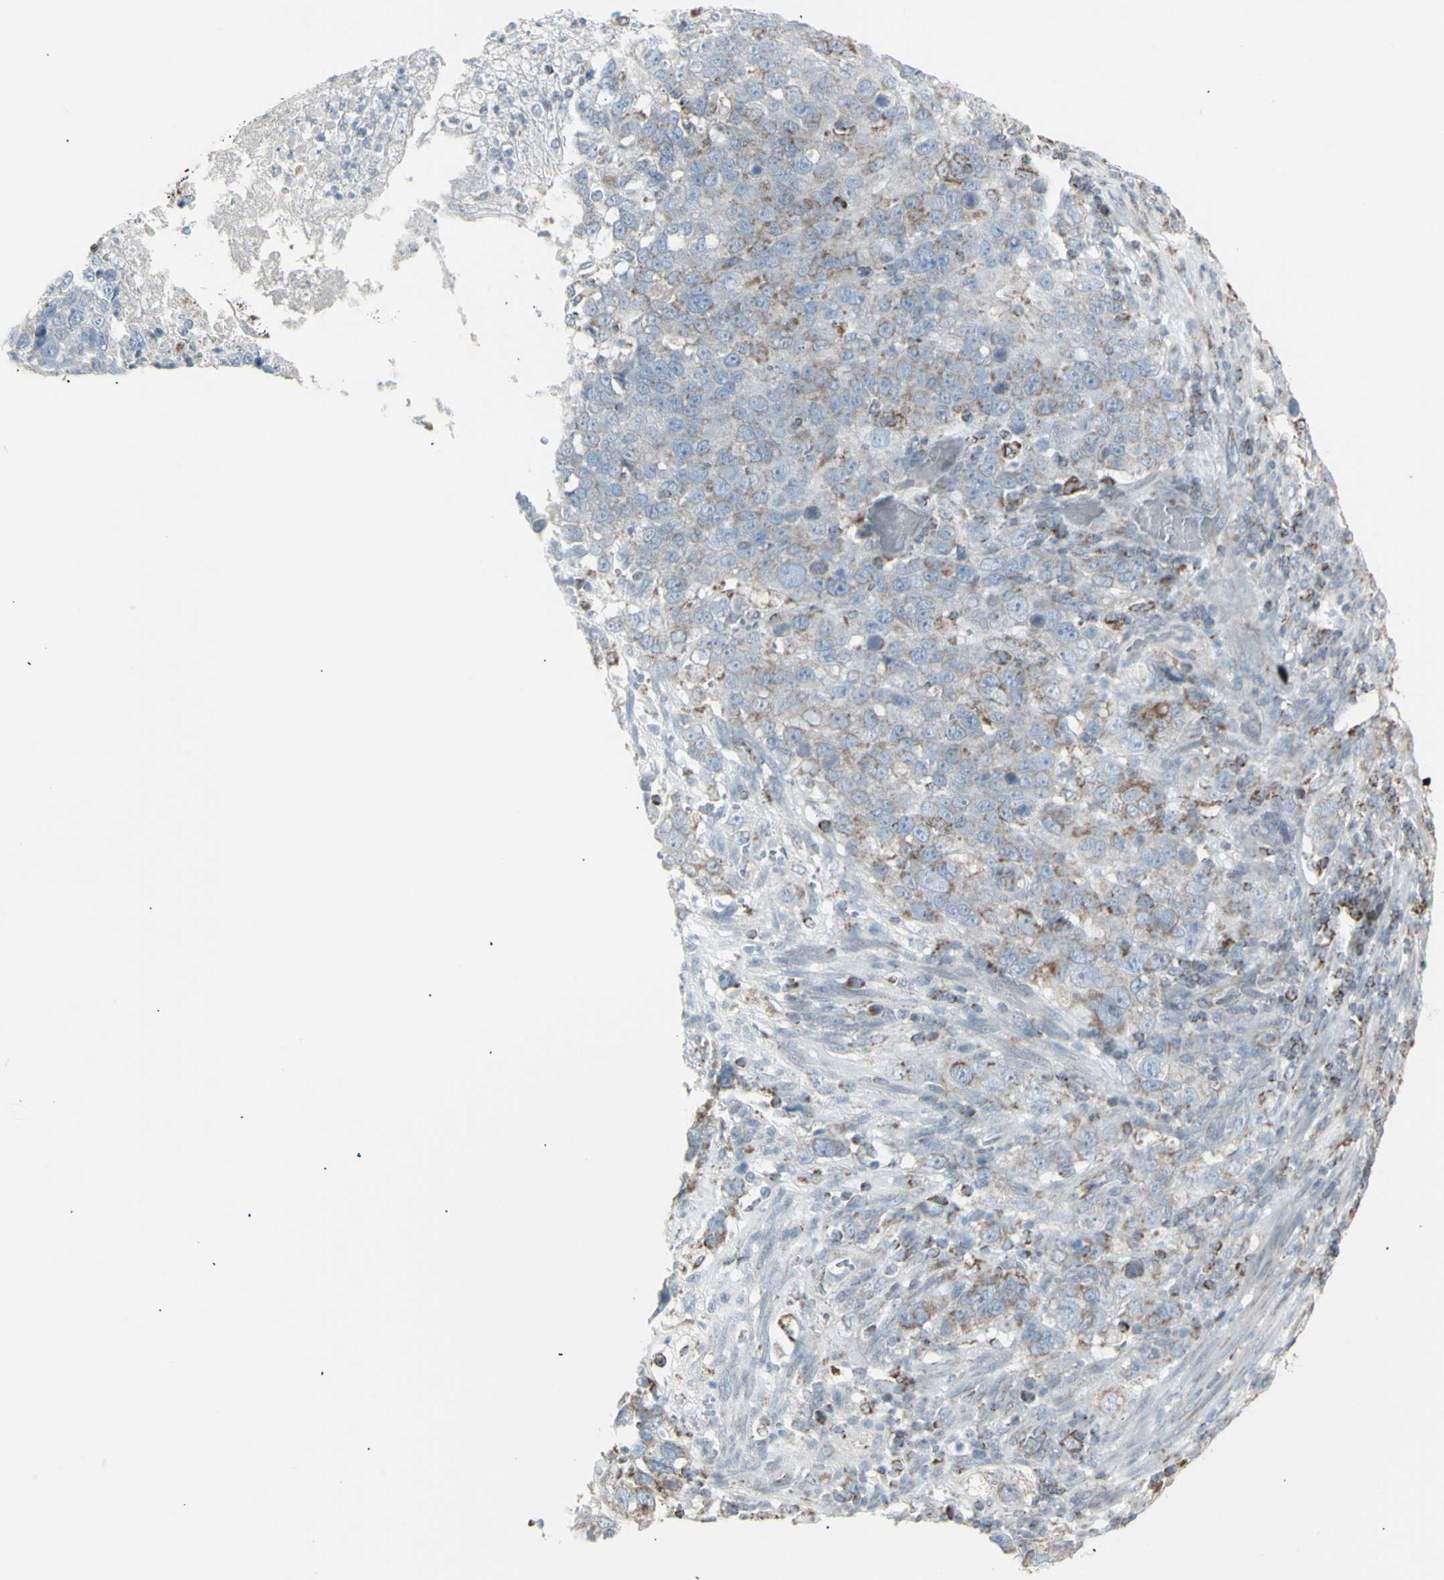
{"staining": {"intensity": "weak", "quantity": "25%-75%", "location": "cytoplasmic/membranous"}, "tissue": "stomach cancer", "cell_type": "Tumor cells", "image_type": "cancer", "snomed": [{"axis": "morphology", "description": "Normal tissue, NOS"}, {"axis": "morphology", "description": "Adenocarcinoma, NOS"}, {"axis": "topography", "description": "Stomach"}], "caption": "Adenocarcinoma (stomach) tissue reveals weak cytoplasmic/membranous staining in about 25%-75% of tumor cells", "gene": "PLGRKT", "patient": {"sex": "male", "age": 48}}